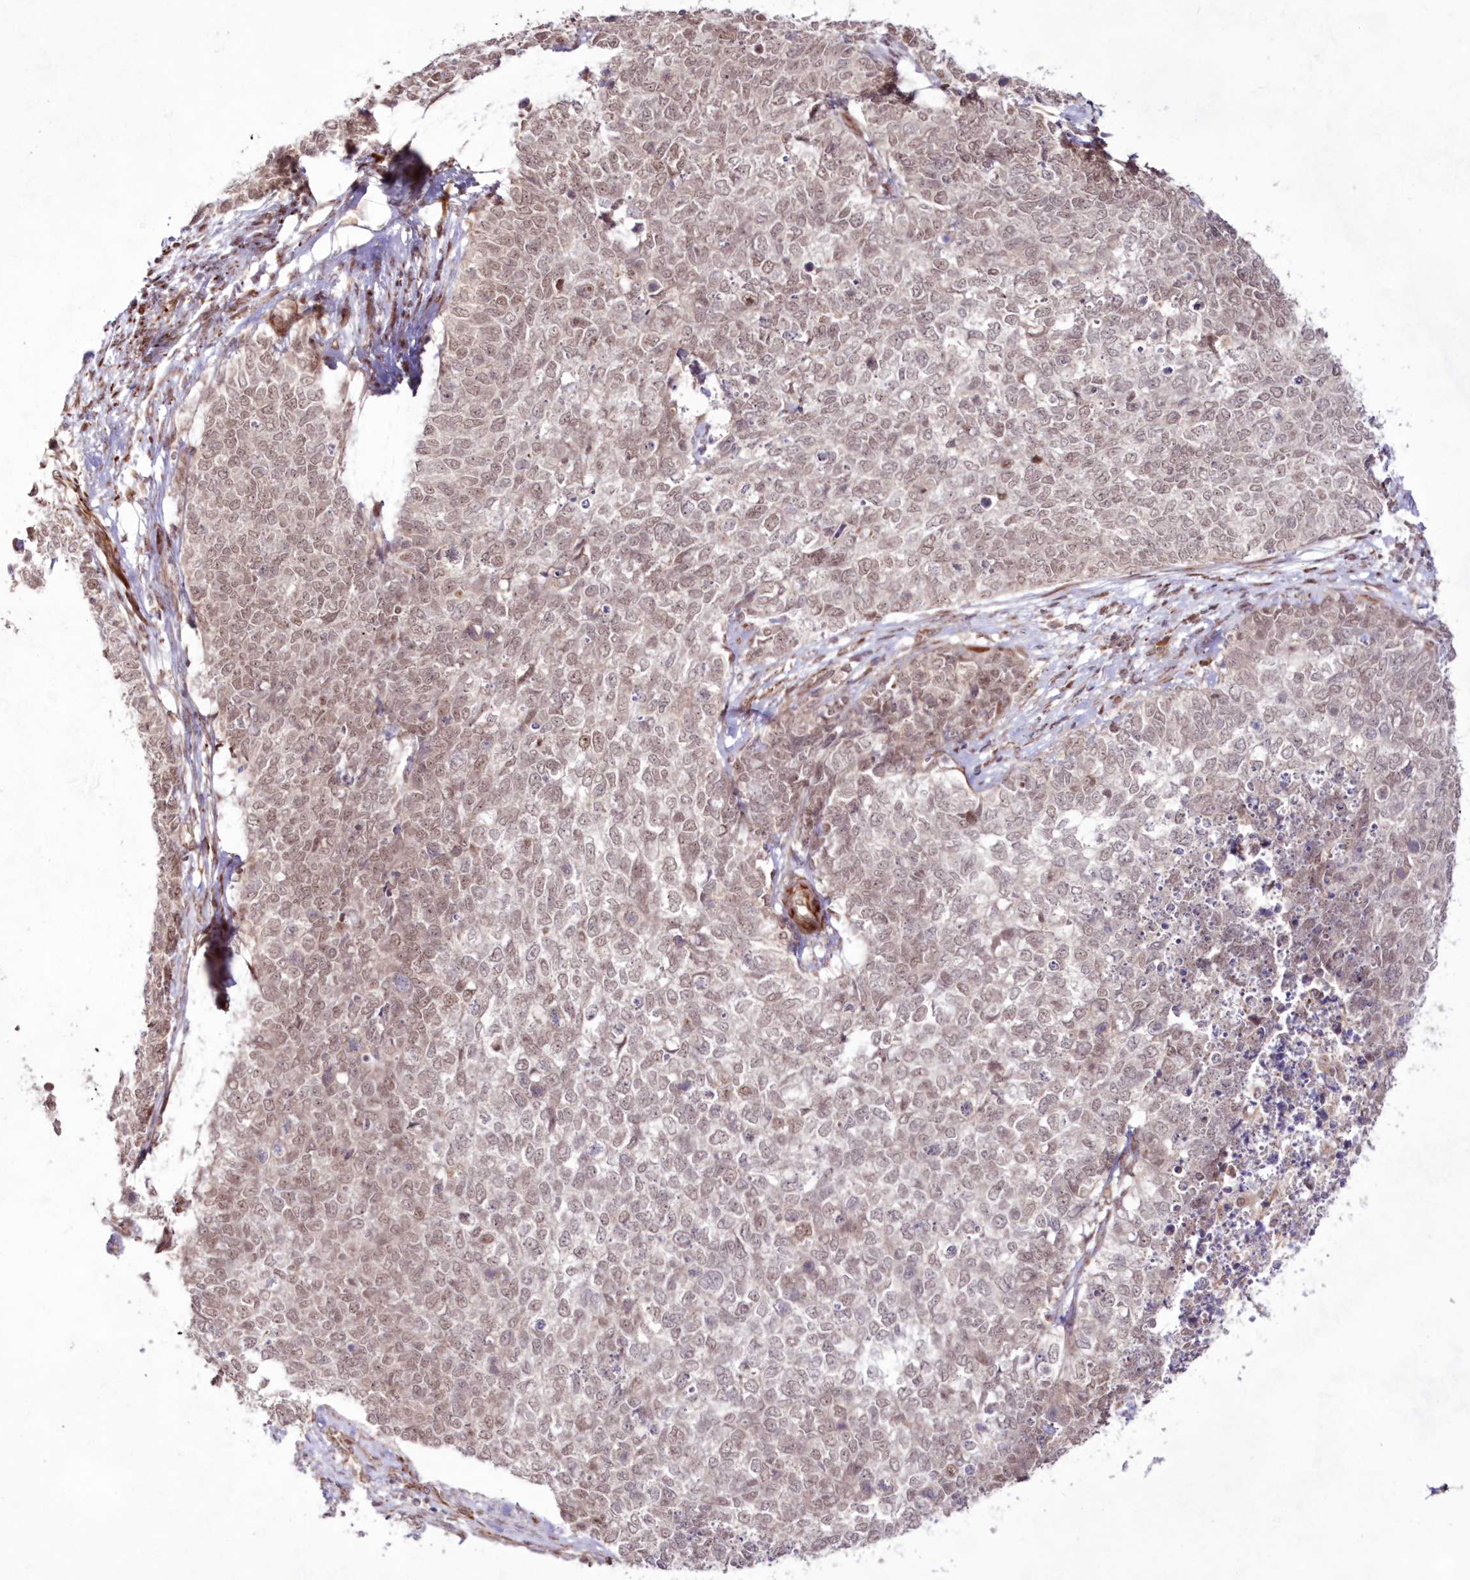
{"staining": {"intensity": "weak", "quantity": ">75%", "location": "nuclear"}, "tissue": "cervical cancer", "cell_type": "Tumor cells", "image_type": "cancer", "snomed": [{"axis": "morphology", "description": "Squamous cell carcinoma, NOS"}, {"axis": "topography", "description": "Cervix"}], "caption": "Protein expression analysis of cervical cancer shows weak nuclear positivity in approximately >75% of tumor cells.", "gene": "SNIP1", "patient": {"sex": "female", "age": 63}}